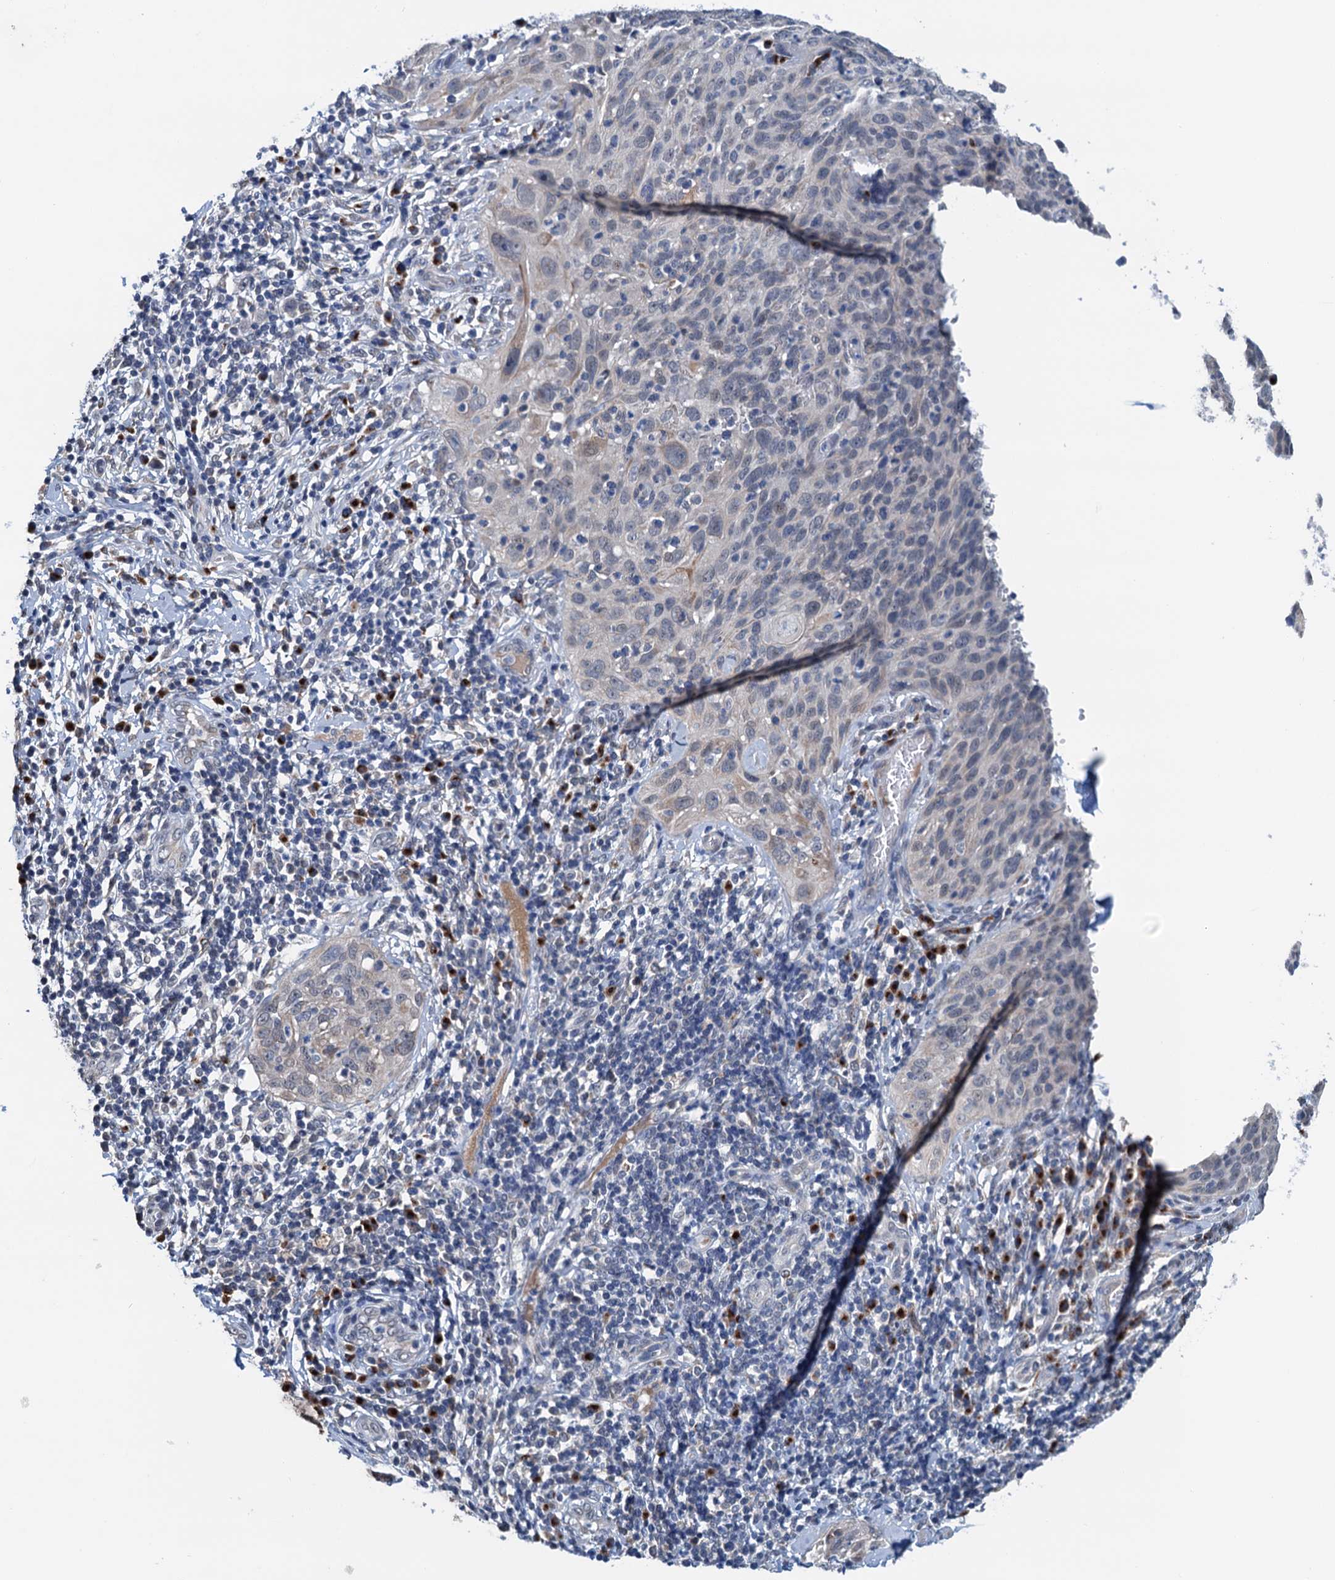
{"staining": {"intensity": "weak", "quantity": "<25%", "location": "cytoplasmic/membranous"}, "tissue": "cervical cancer", "cell_type": "Tumor cells", "image_type": "cancer", "snomed": [{"axis": "morphology", "description": "Squamous cell carcinoma, NOS"}, {"axis": "topography", "description": "Cervix"}], "caption": "IHC image of human cervical squamous cell carcinoma stained for a protein (brown), which demonstrates no positivity in tumor cells. Nuclei are stained in blue.", "gene": "SHLD1", "patient": {"sex": "female", "age": 31}}